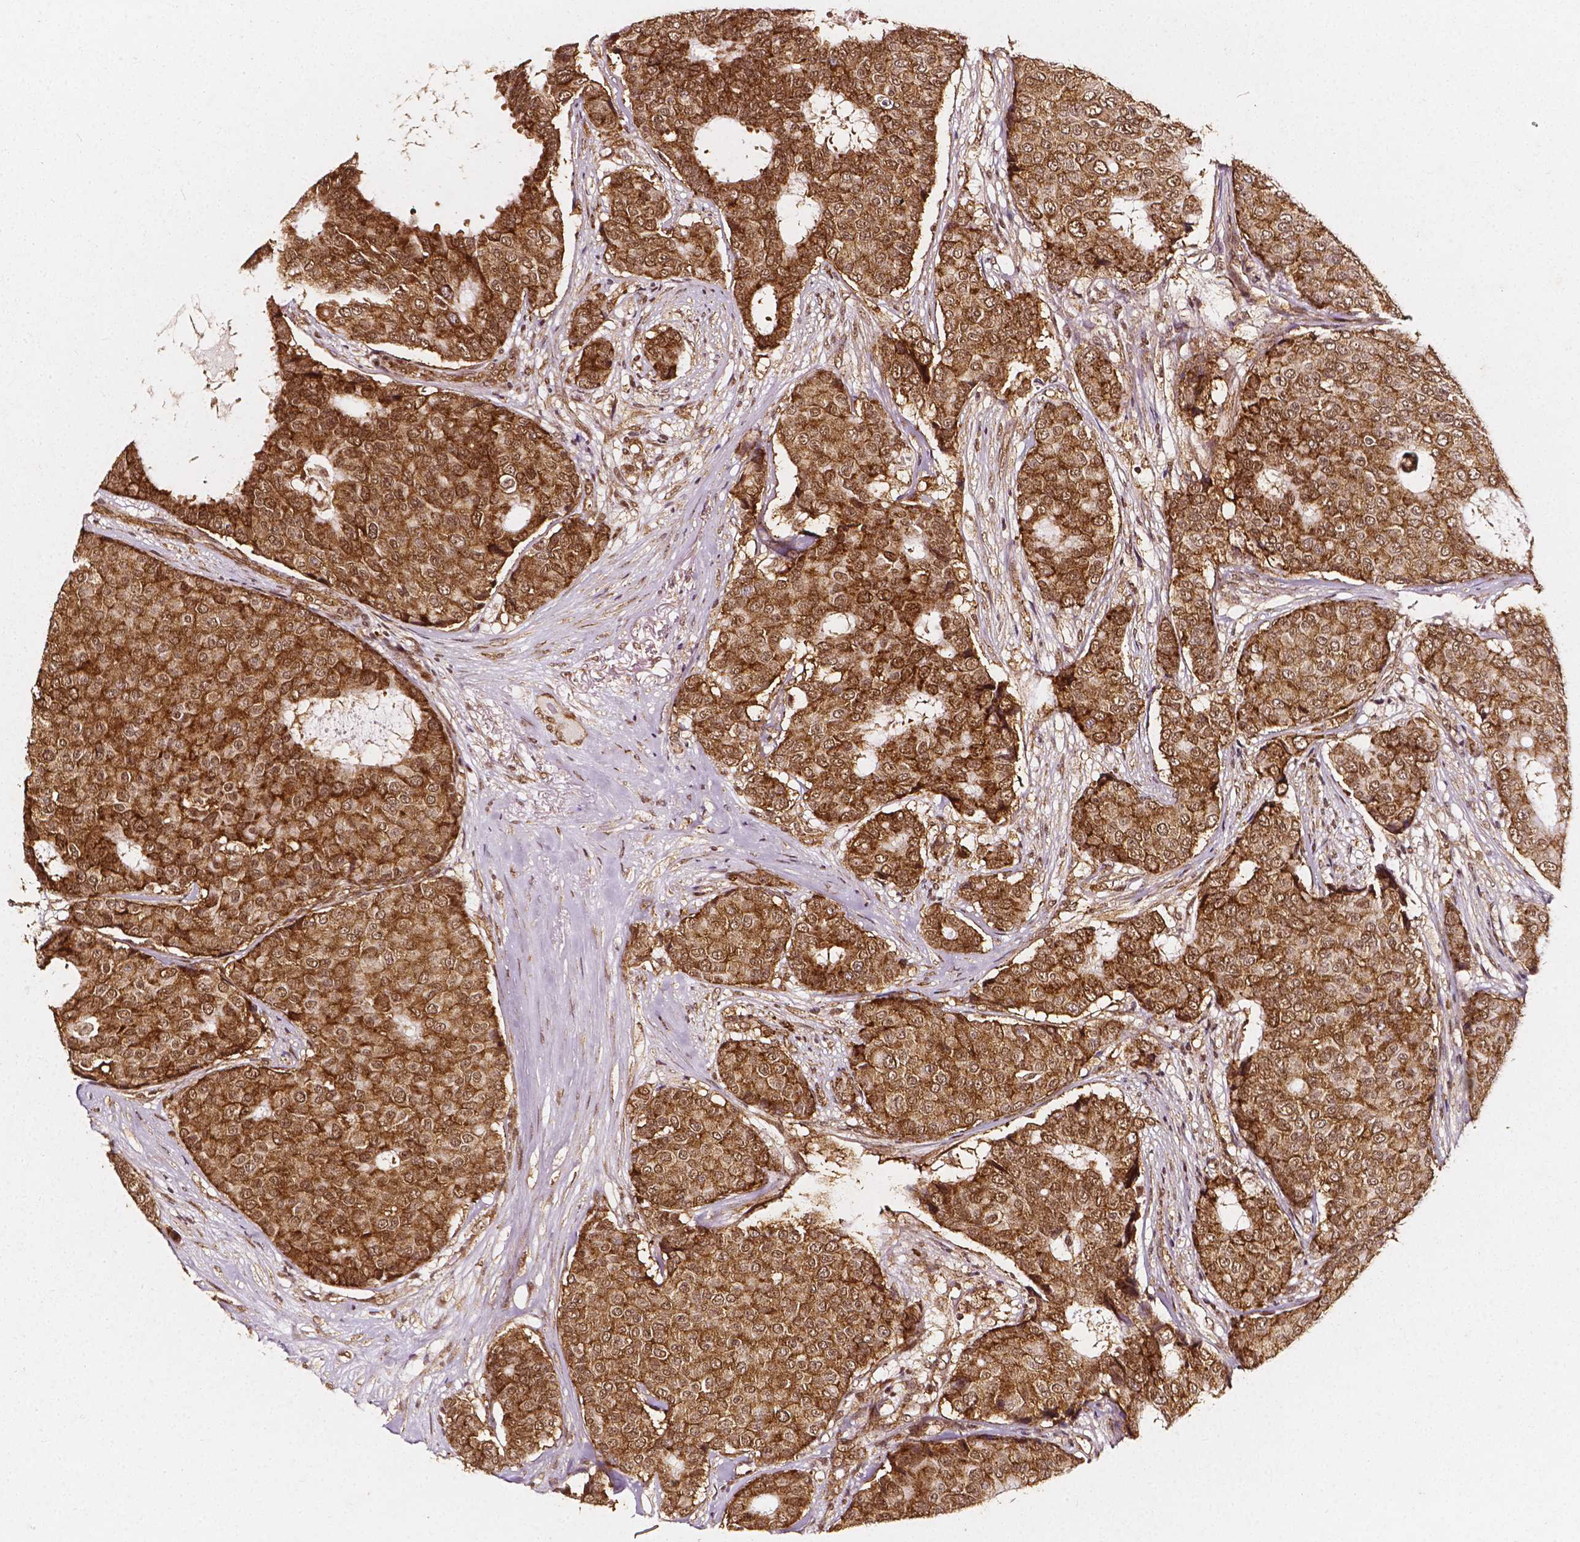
{"staining": {"intensity": "moderate", "quantity": ">75%", "location": "cytoplasmic/membranous,nuclear"}, "tissue": "breast cancer", "cell_type": "Tumor cells", "image_type": "cancer", "snomed": [{"axis": "morphology", "description": "Duct carcinoma"}, {"axis": "topography", "description": "Breast"}], "caption": "Tumor cells display moderate cytoplasmic/membranous and nuclear staining in approximately >75% of cells in breast invasive ductal carcinoma. The protein is stained brown, and the nuclei are stained in blue (DAB (3,3'-diaminobenzidine) IHC with brightfield microscopy, high magnification).", "gene": "SMN1", "patient": {"sex": "female", "age": 75}}